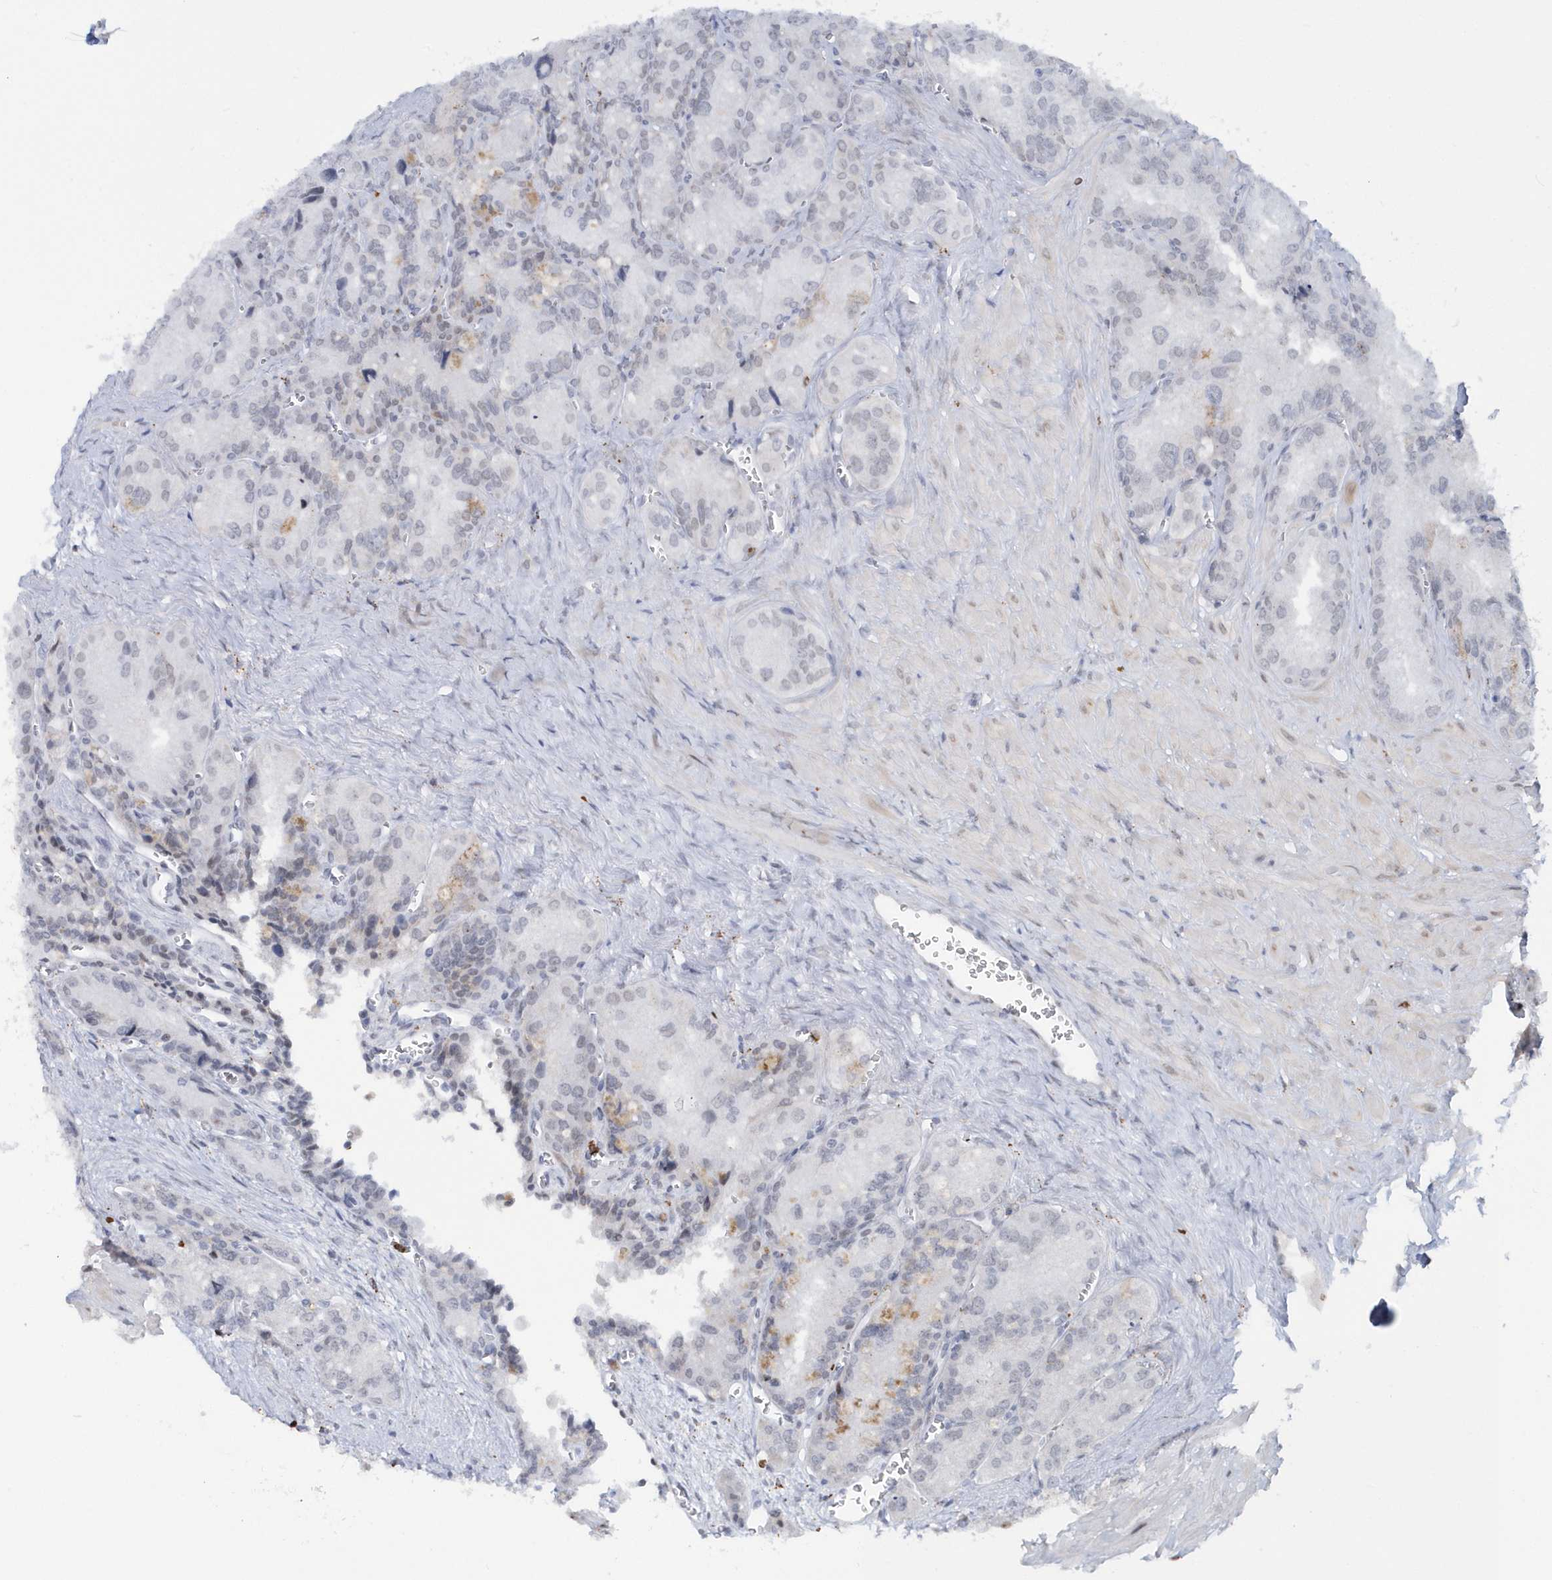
{"staining": {"intensity": "weak", "quantity": "<25%", "location": "cytoplasmic/membranous,nuclear"}, "tissue": "seminal vesicle", "cell_type": "Glandular cells", "image_type": "normal", "snomed": [{"axis": "morphology", "description": "Normal tissue, NOS"}, {"axis": "topography", "description": "Seminal veicle"}], "caption": "This is an immunohistochemistry (IHC) photomicrograph of unremarkable seminal vesicle. There is no expression in glandular cells.", "gene": "ASCL4", "patient": {"sex": "male", "age": 62}}